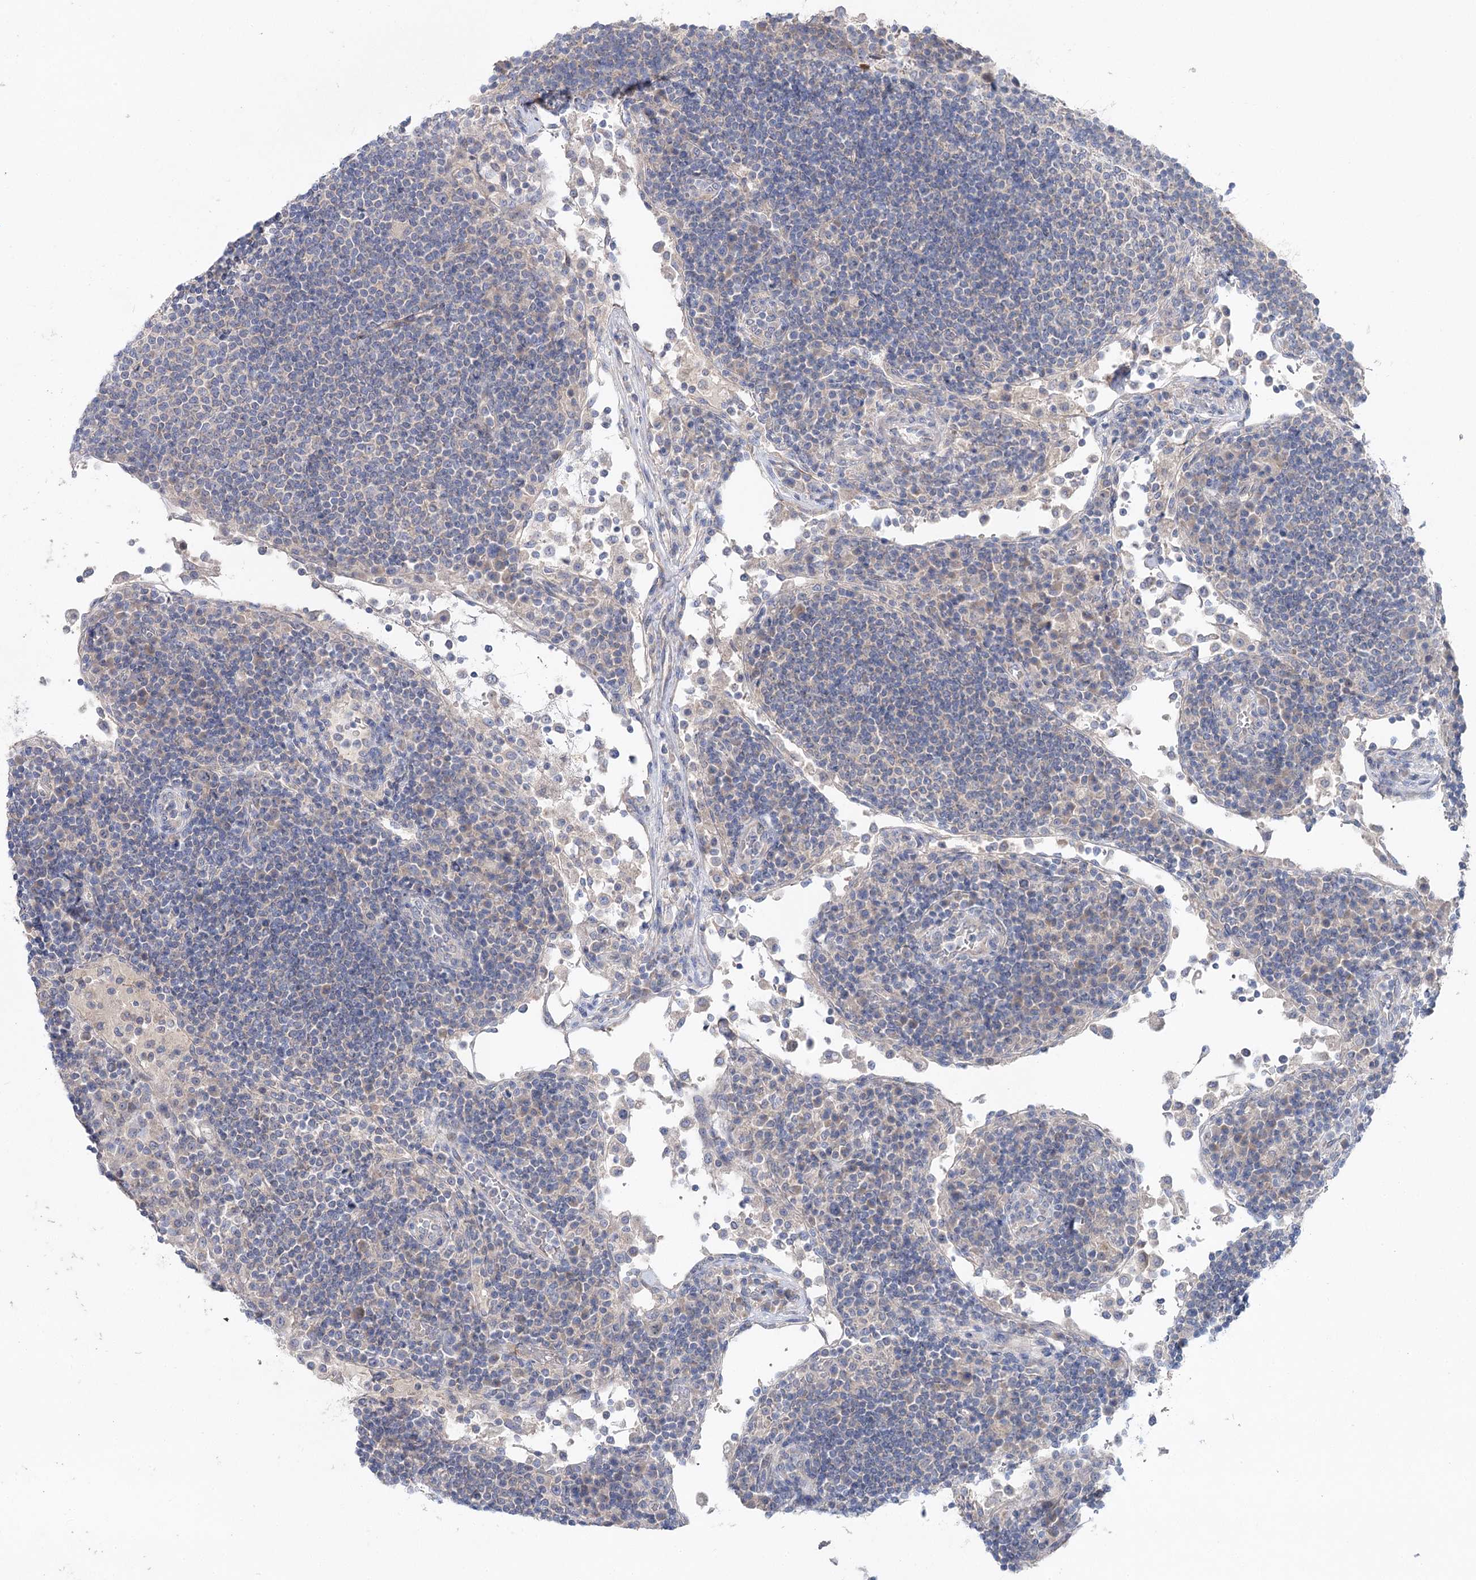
{"staining": {"intensity": "negative", "quantity": "none", "location": "none"}, "tissue": "lymph node", "cell_type": "Germinal center cells", "image_type": "normal", "snomed": [{"axis": "morphology", "description": "Normal tissue, NOS"}, {"axis": "topography", "description": "Lymph node"}], "caption": "Histopathology image shows no significant protein staining in germinal center cells of benign lymph node.", "gene": "LRRC14B", "patient": {"sex": "female", "age": 53}}